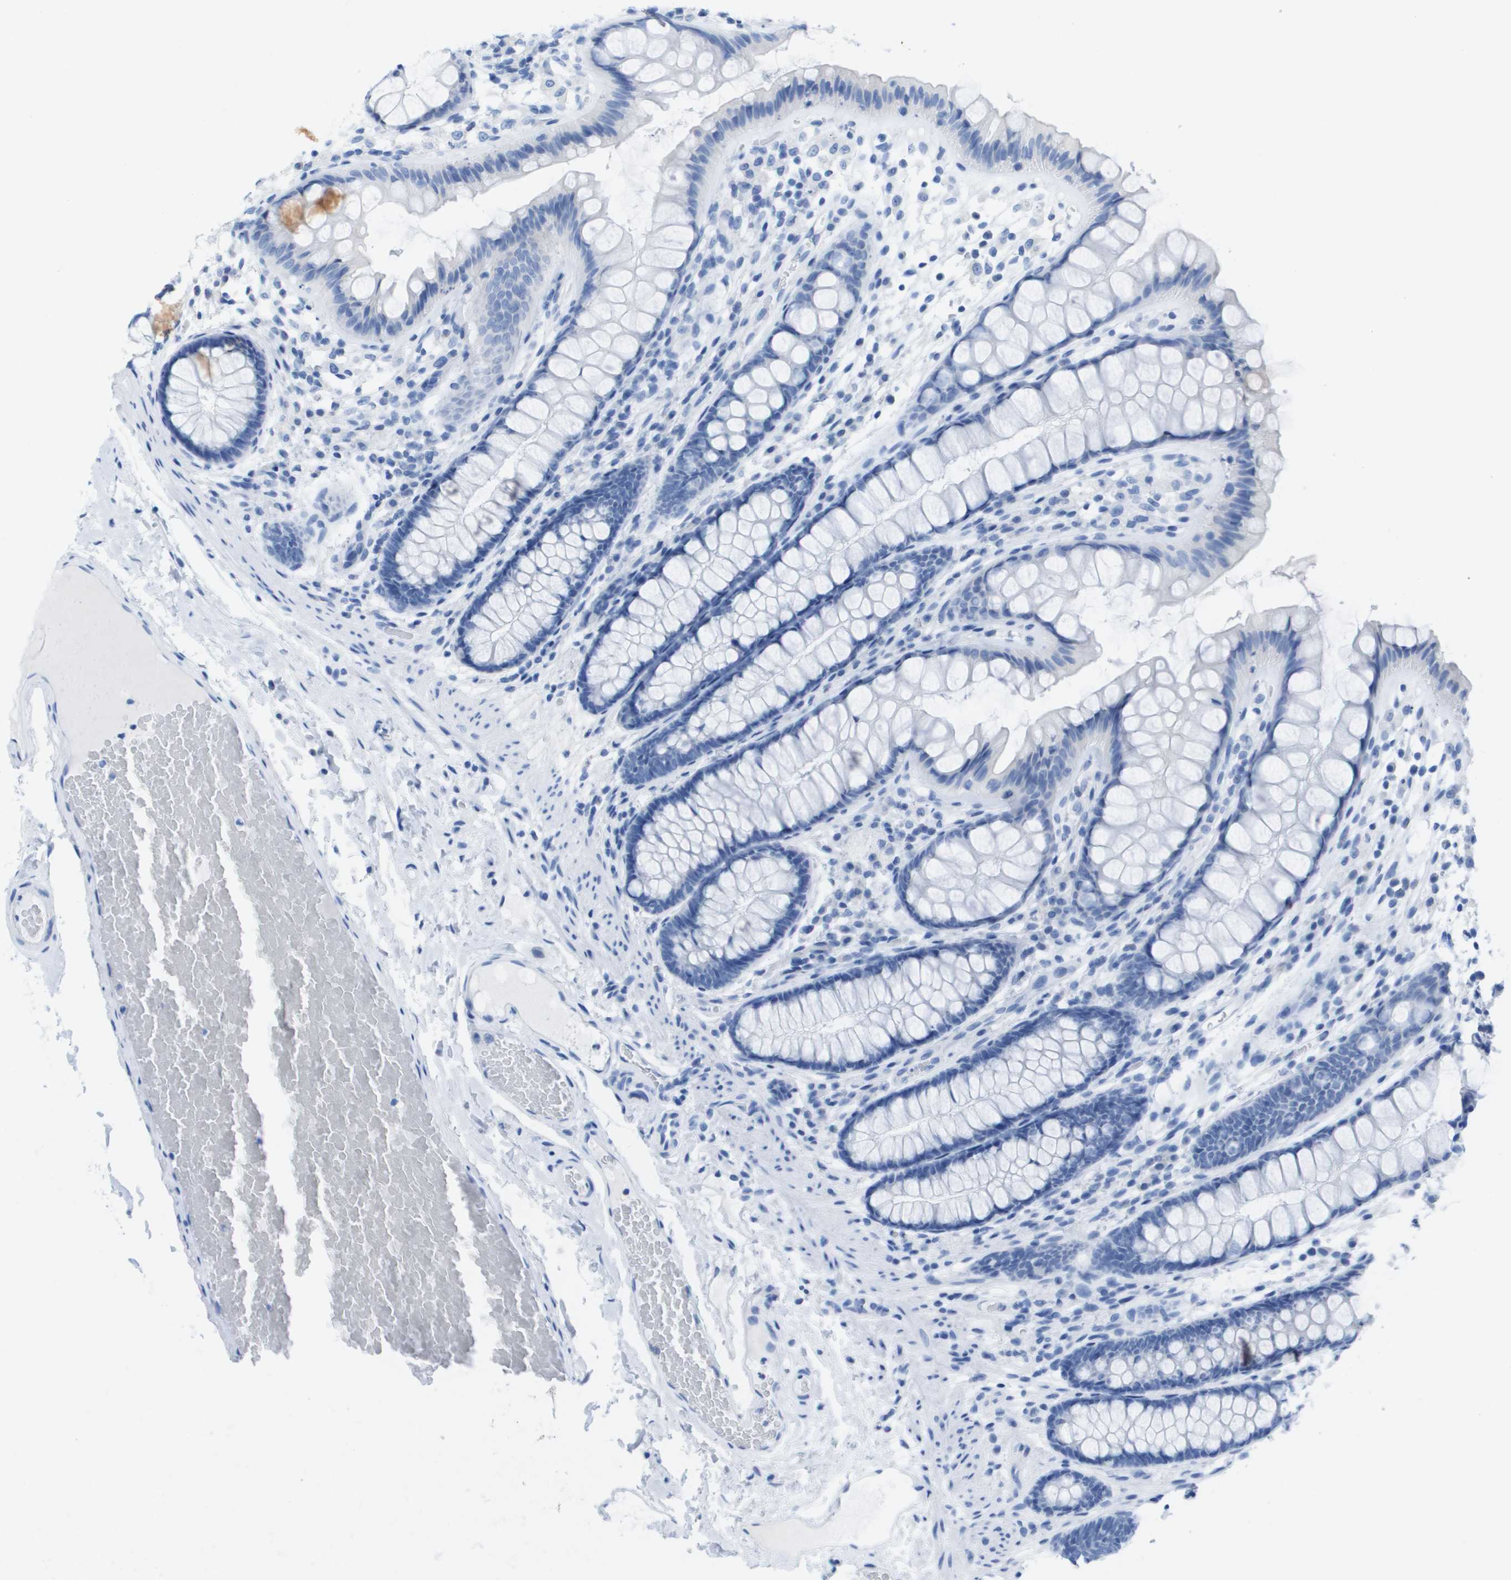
{"staining": {"intensity": "negative", "quantity": "none", "location": "none"}, "tissue": "colon", "cell_type": "Endothelial cells", "image_type": "normal", "snomed": [{"axis": "morphology", "description": "Normal tissue, NOS"}, {"axis": "topography", "description": "Colon"}], "caption": "Endothelial cells show no significant staining in unremarkable colon. (Immunohistochemistry (ihc), brightfield microscopy, high magnification).", "gene": "KCNA3", "patient": {"sex": "female", "age": 56}}